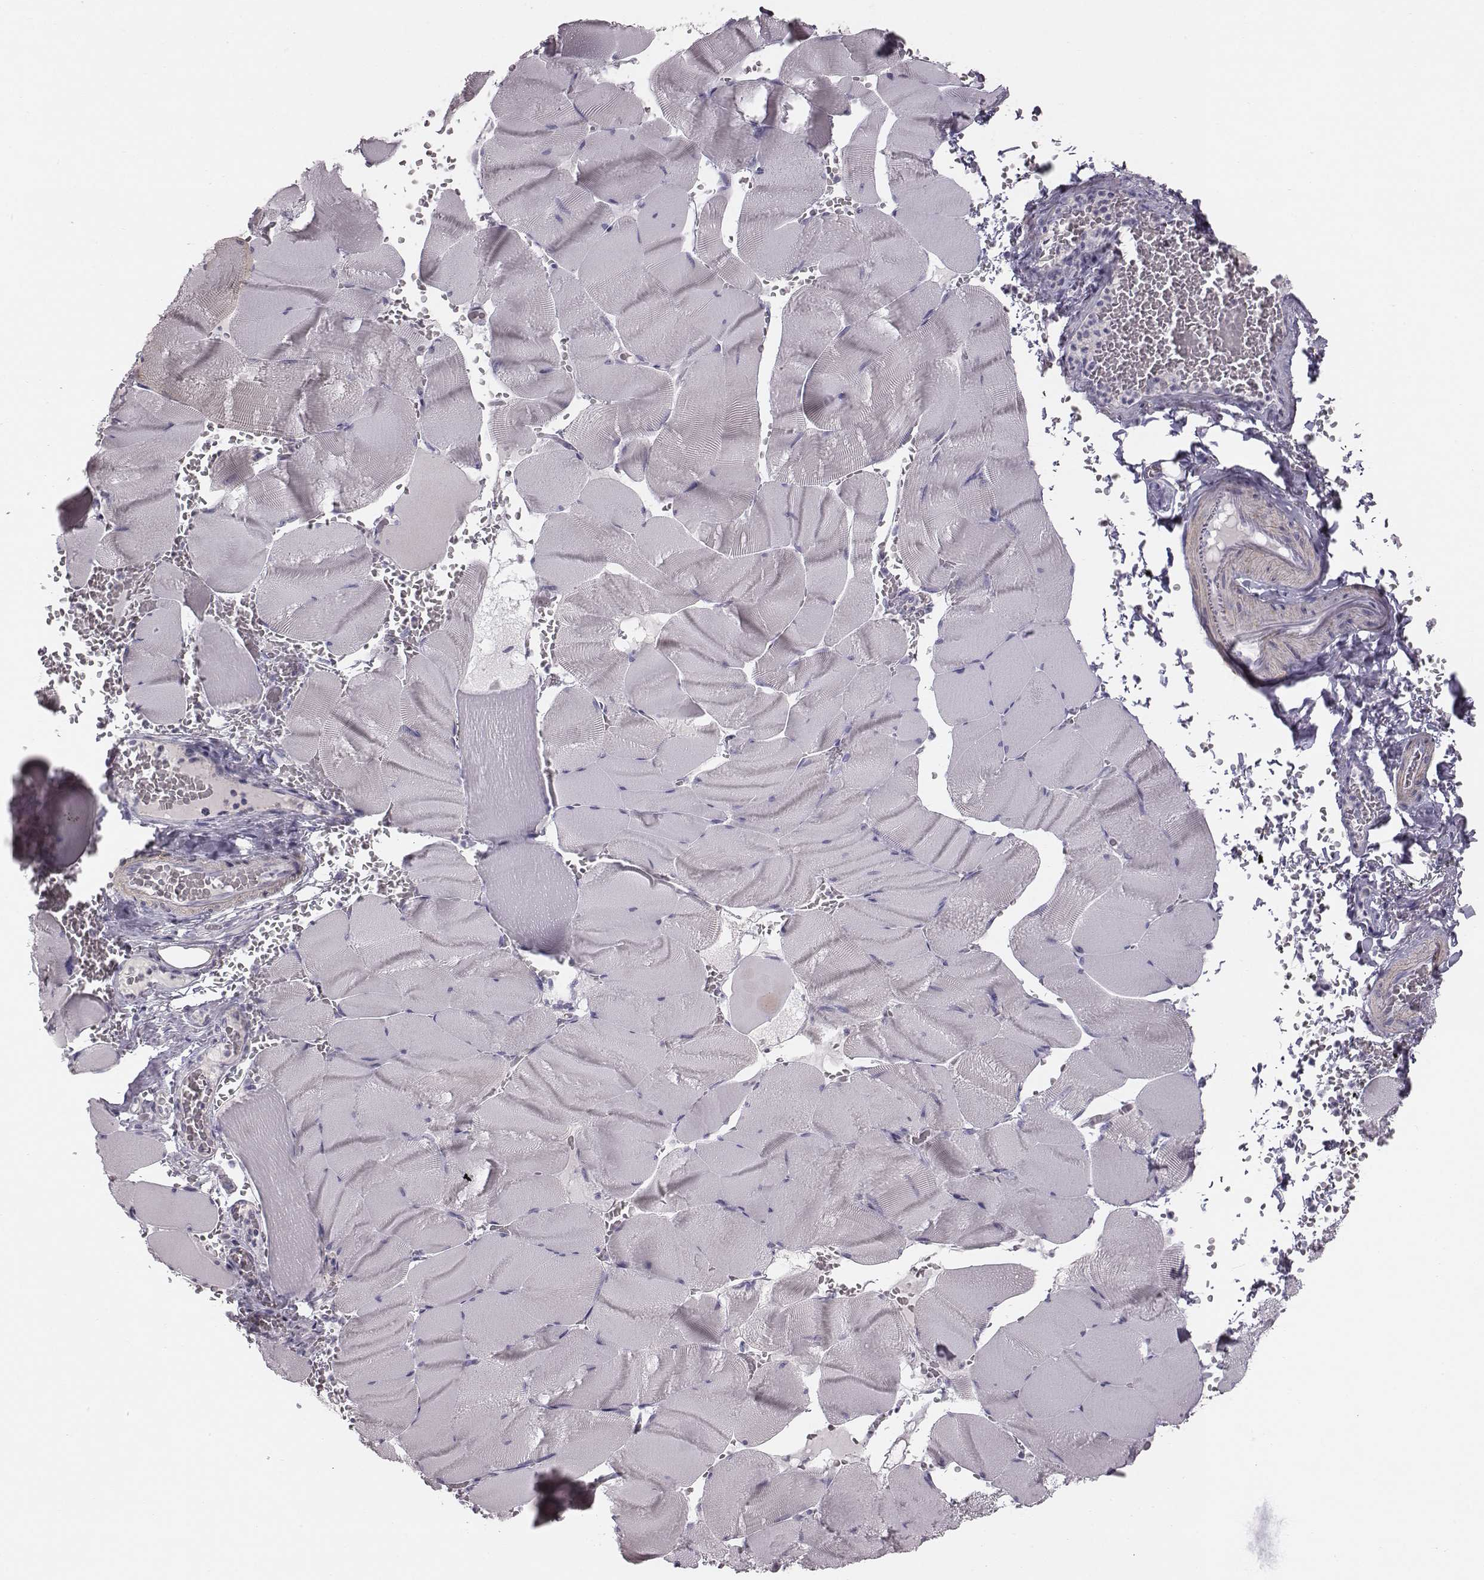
{"staining": {"intensity": "negative", "quantity": "none", "location": "none"}, "tissue": "skeletal muscle", "cell_type": "Myocytes", "image_type": "normal", "snomed": [{"axis": "morphology", "description": "Normal tissue, NOS"}, {"axis": "topography", "description": "Skeletal muscle"}], "caption": "Myocytes show no significant positivity in normal skeletal muscle. (DAB (3,3'-diaminobenzidine) immunohistochemistry visualized using brightfield microscopy, high magnification).", "gene": "CRISP1", "patient": {"sex": "male", "age": 56}}